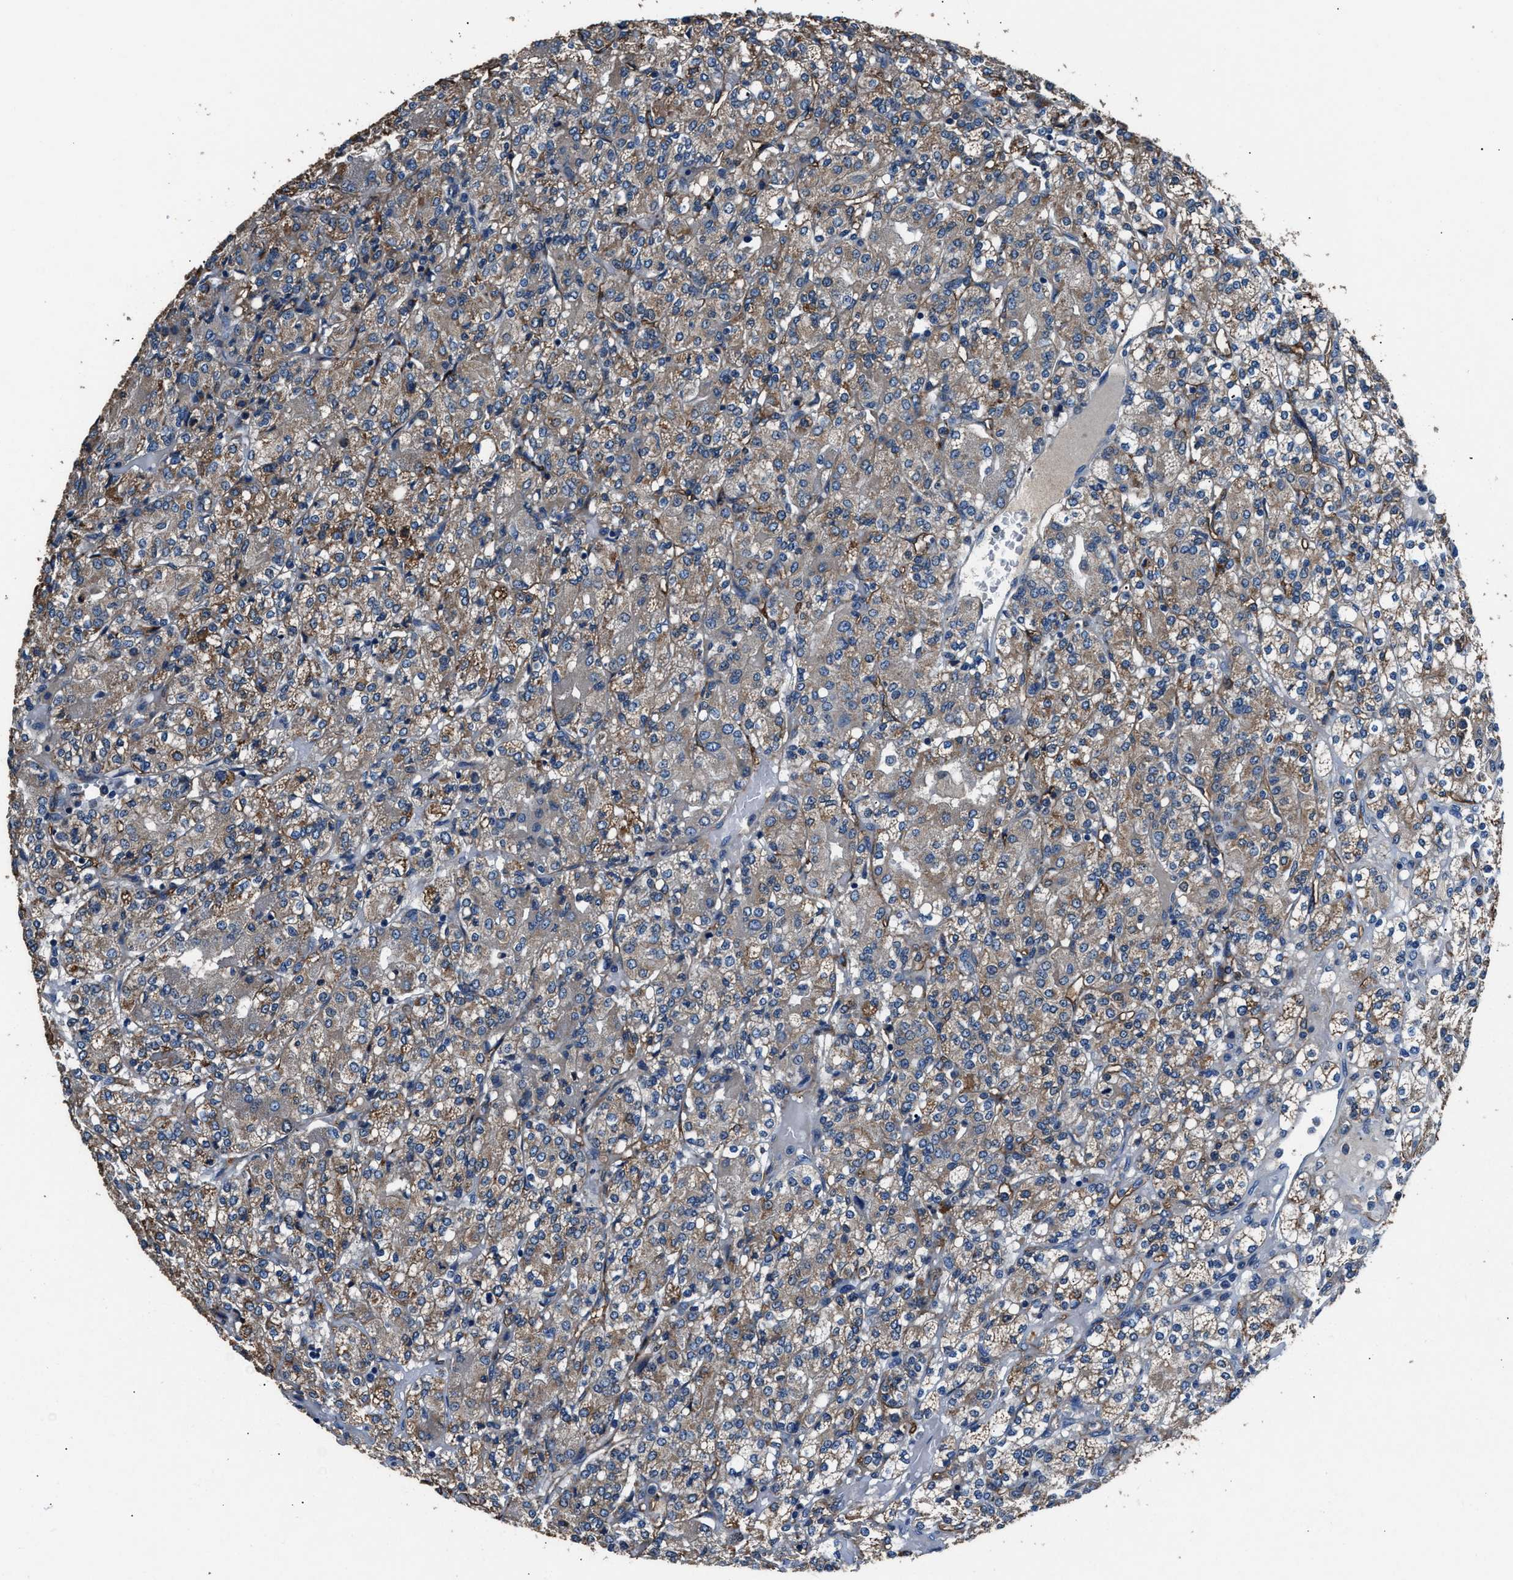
{"staining": {"intensity": "moderate", "quantity": ">75%", "location": "cytoplasmic/membranous"}, "tissue": "renal cancer", "cell_type": "Tumor cells", "image_type": "cancer", "snomed": [{"axis": "morphology", "description": "Adenocarcinoma, NOS"}, {"axis": "topography", "description": "Kidney"}], "caption": "Adenocarcinoma (renal) tissue exhibits moderate cytoplasmic/membranous staining in about >75% of tumor cells, visualized by immunohistochemistry.", "gene": "PRTFDC1", "patient": {"sex": "male", "age": 77}}